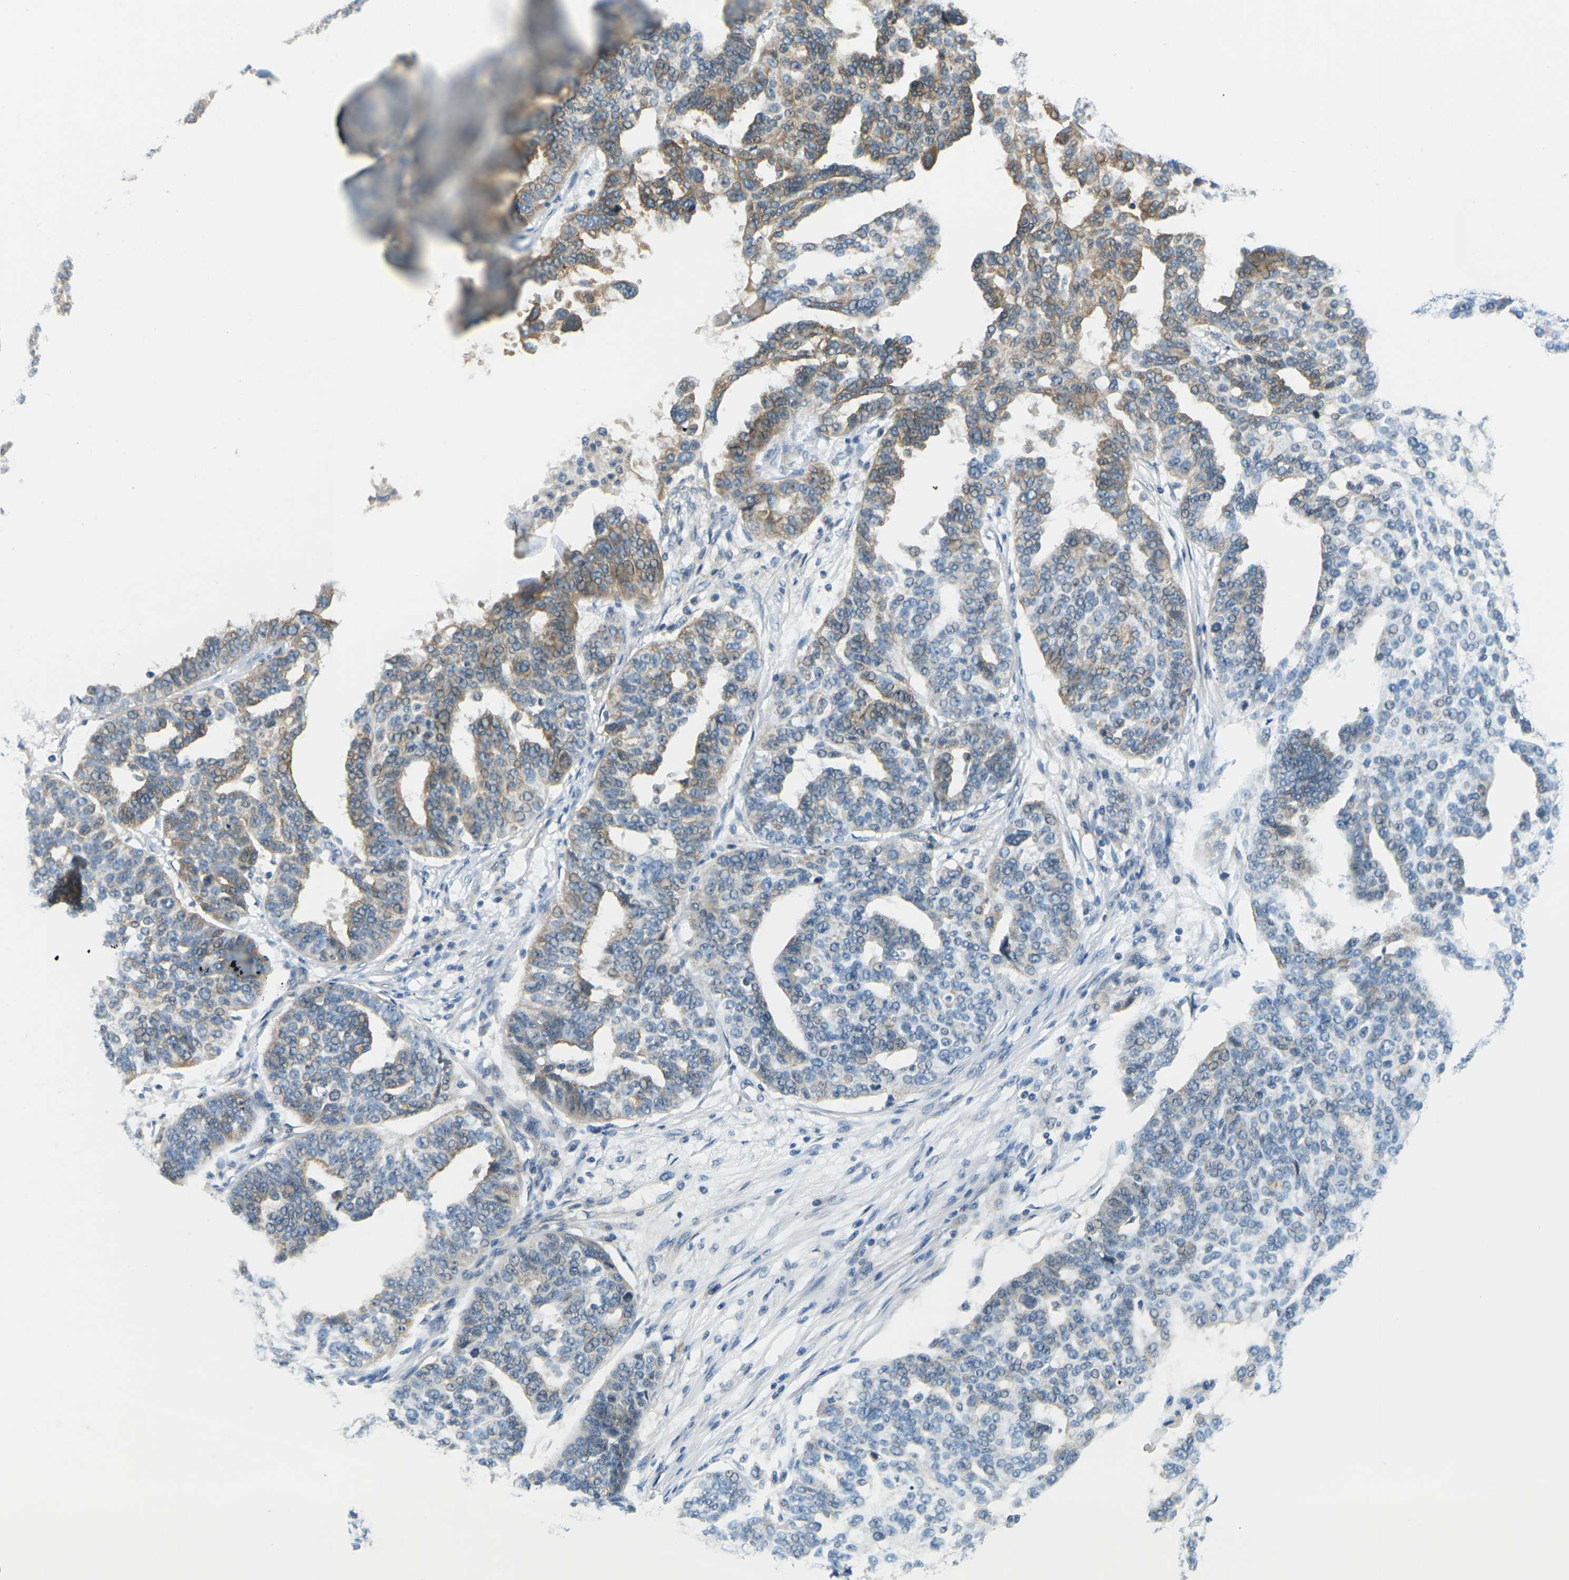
{"staining": {"intensity": "moderate", "quantity": "25%-75%", "location": "cytoplasmic/membranous"}, "tissue": "ovarian cancer", "cell_type": "Tumor cells", "image_type": "cancer", "snomed": [{"axis": "morphology", "description": "Cystadenocarcinoma, serous, NOS"}, {"axis": "topography", "description": "Ovary"}], "caption": "Human ovarian cancer stained with a brown dye exhibits moderate cytoplasmic/membranous positive staining in about 25%-75% of tumor cells.", "gene": "SLC13A3", "patient": {"sex": "female", "age": 59}}